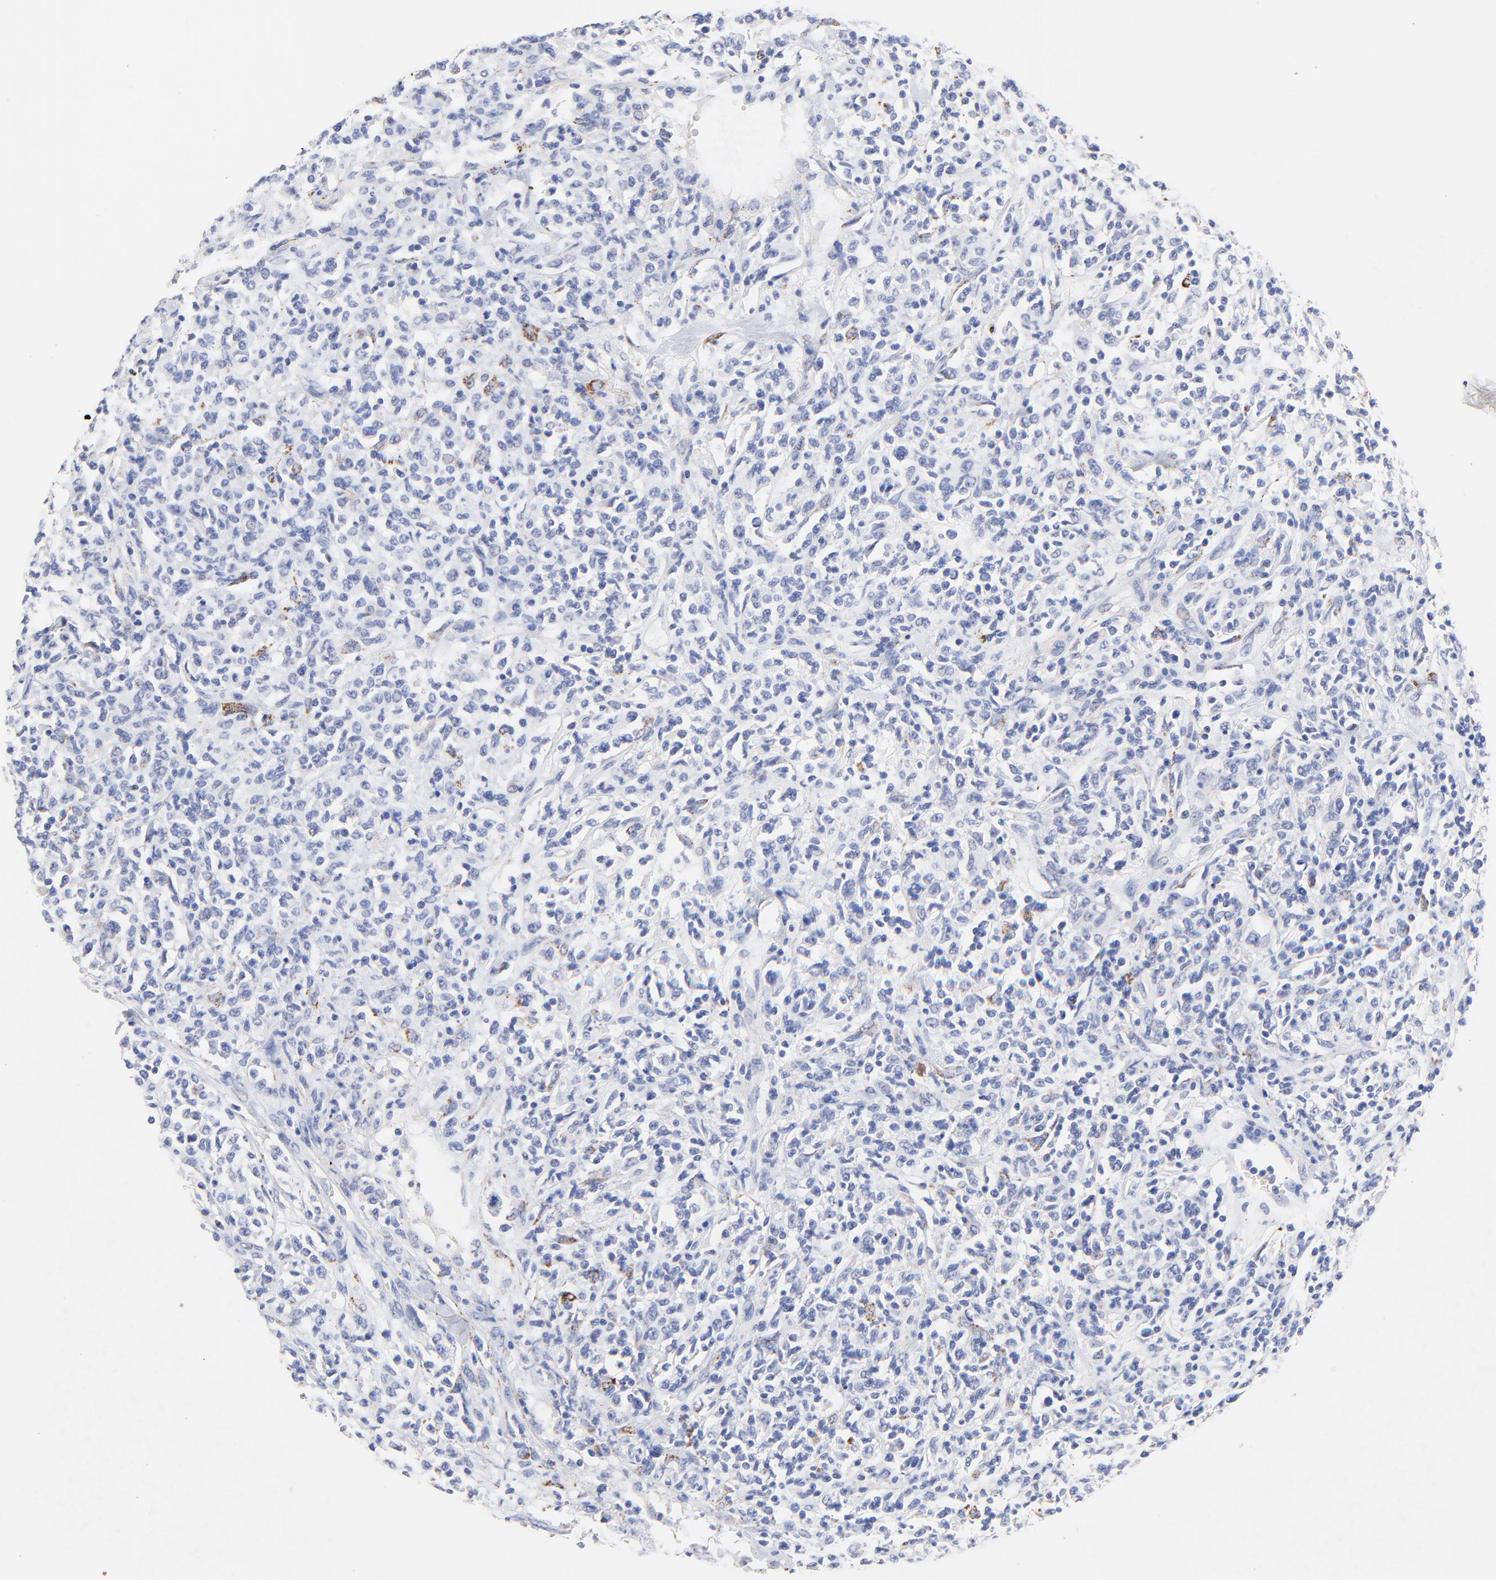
{"staining": {"intensity": "negative", "quantity": "none", "location": "none"}, "tissue": "lymphoma", "cell_type": "Tumor cells", "image_type": "cancer", "snomed": [{"axis": "morphology", "description": "Malignant lymphoma, non-Hodgkin's type, Low grade"}, {"axis": "topography", "description": "Small intestine"}], "caption": "Low-grade malignant lymphoma, non-Hodgkin's type stained for a protein using IHC exhibits no positivity tumor cells.", "gene": "FBXO10", "patient": {"sex": "female", "age": 59}}